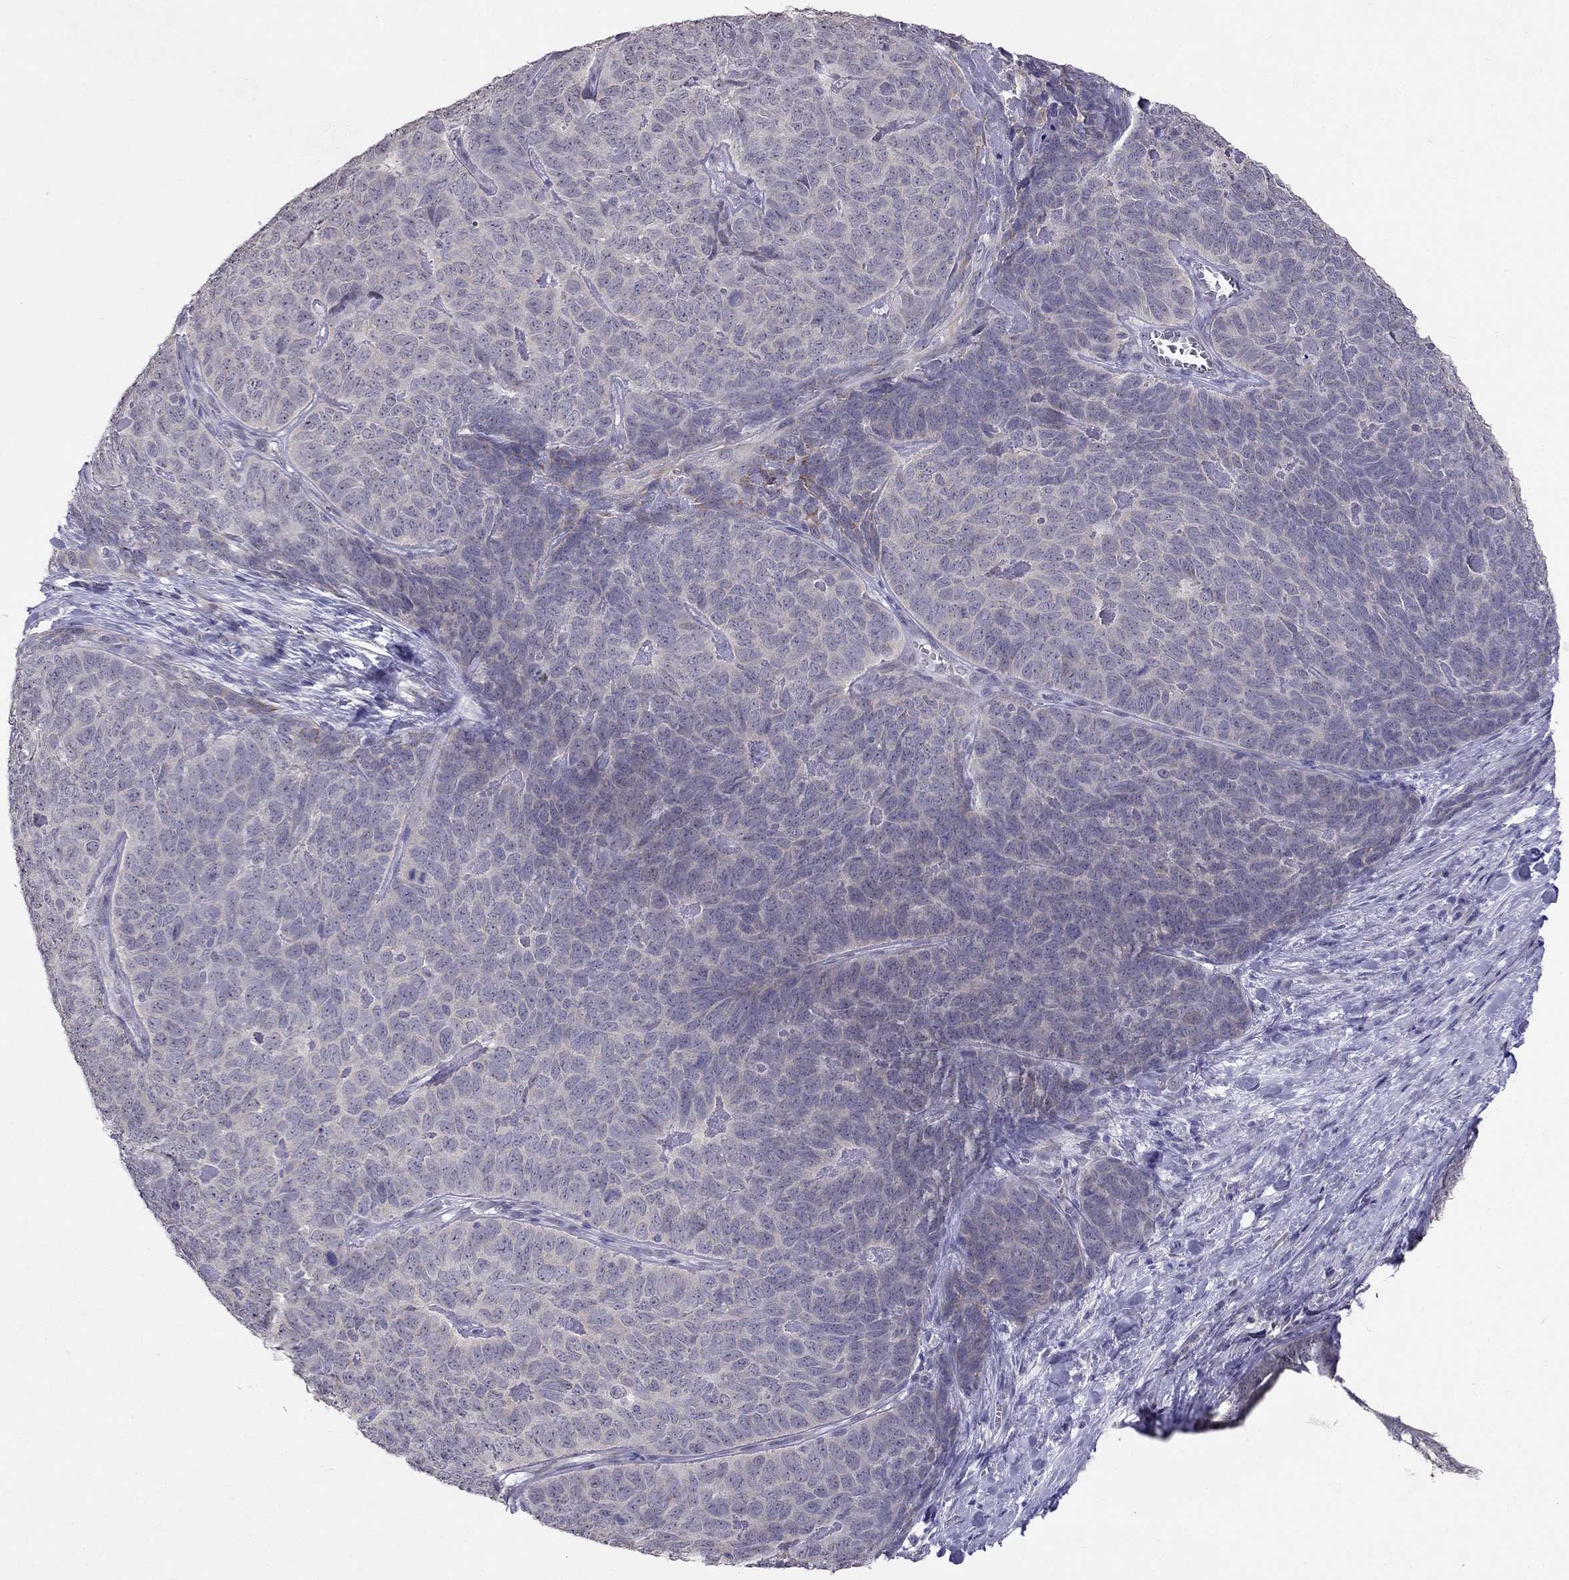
{"staining": {"intensity": "negative", "quantity": "none", "location": "none"}, "tissue": "skin cancer", "cell_type": "Tumor cells", "image_type": "cancer", "snomed": [{"axis": "morphology", "description": "Squamous cell carcinoma, NOS"}, {"axis": "topography", "description": "Skin"}, {"axis": "topography", "description": "Anal"}], "caption": "DAB immunohistochemical staining of skin cancer displays no significant positivity in tumor cells. Nuclei are stained in blue.", "gene": "MYO3B", "patient": {"sex": "female", "age": 51}}